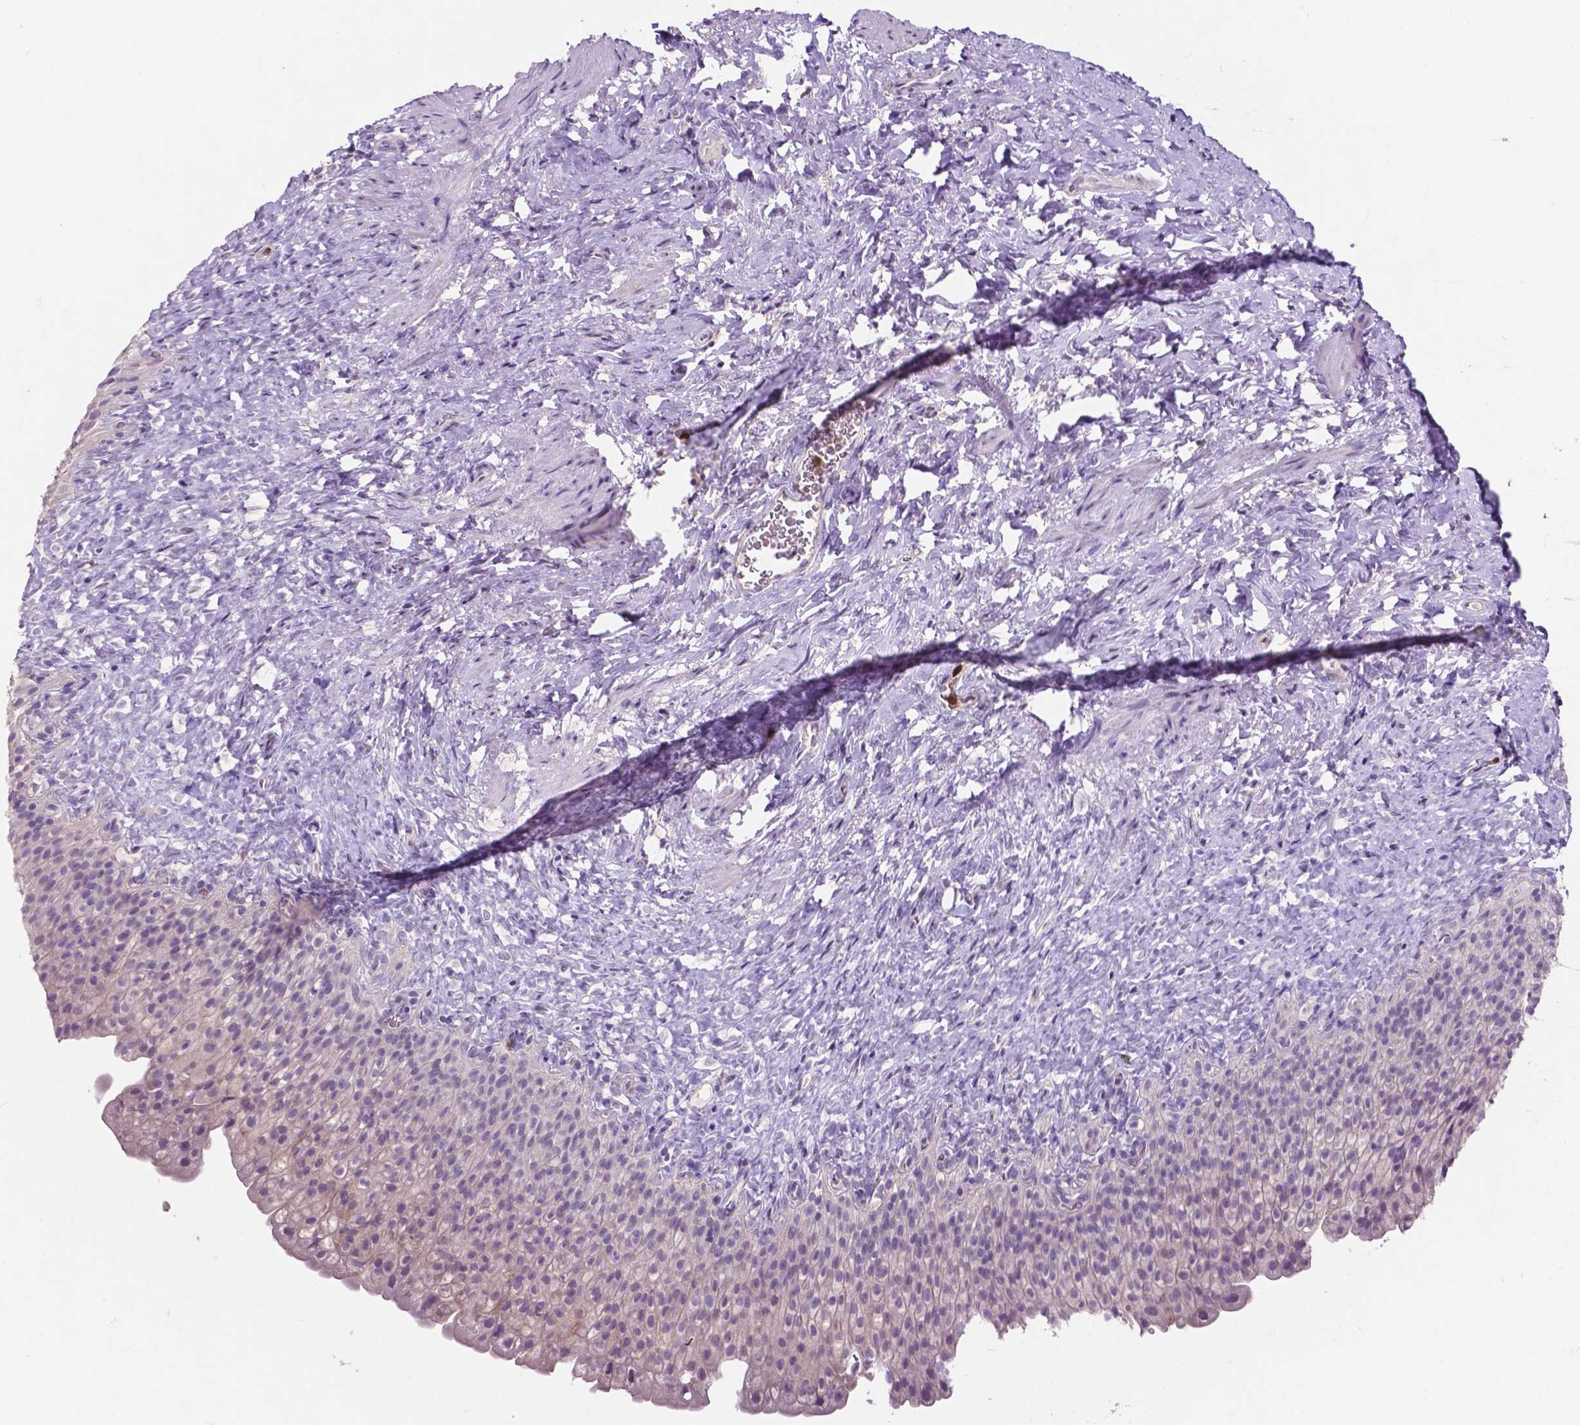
{"staining": {"intensity": "negative", "quantity": "none", "location": "none"}, "tissue": "urinary bladder", "cell_type": "Urothelial cells", "image_type": "normal", "snomed": [{"axis": "morphology", "description": "Normal tissue, NOS"}, {"axis": "topography", "description": "Urinary bladder"}, {"axis": "topography", "description": "Prostate"}], "caption": "DAB (3,3'-diaminobenzidine) immunohistochemical staining of normal human urinary bladder demonstrates no significant staining in urothelial cells. (Brightfield microscopy of DAB IHC at high magnification).", "gene": "PLSCR1", "patient": {"sex": "male", "age": 76}}